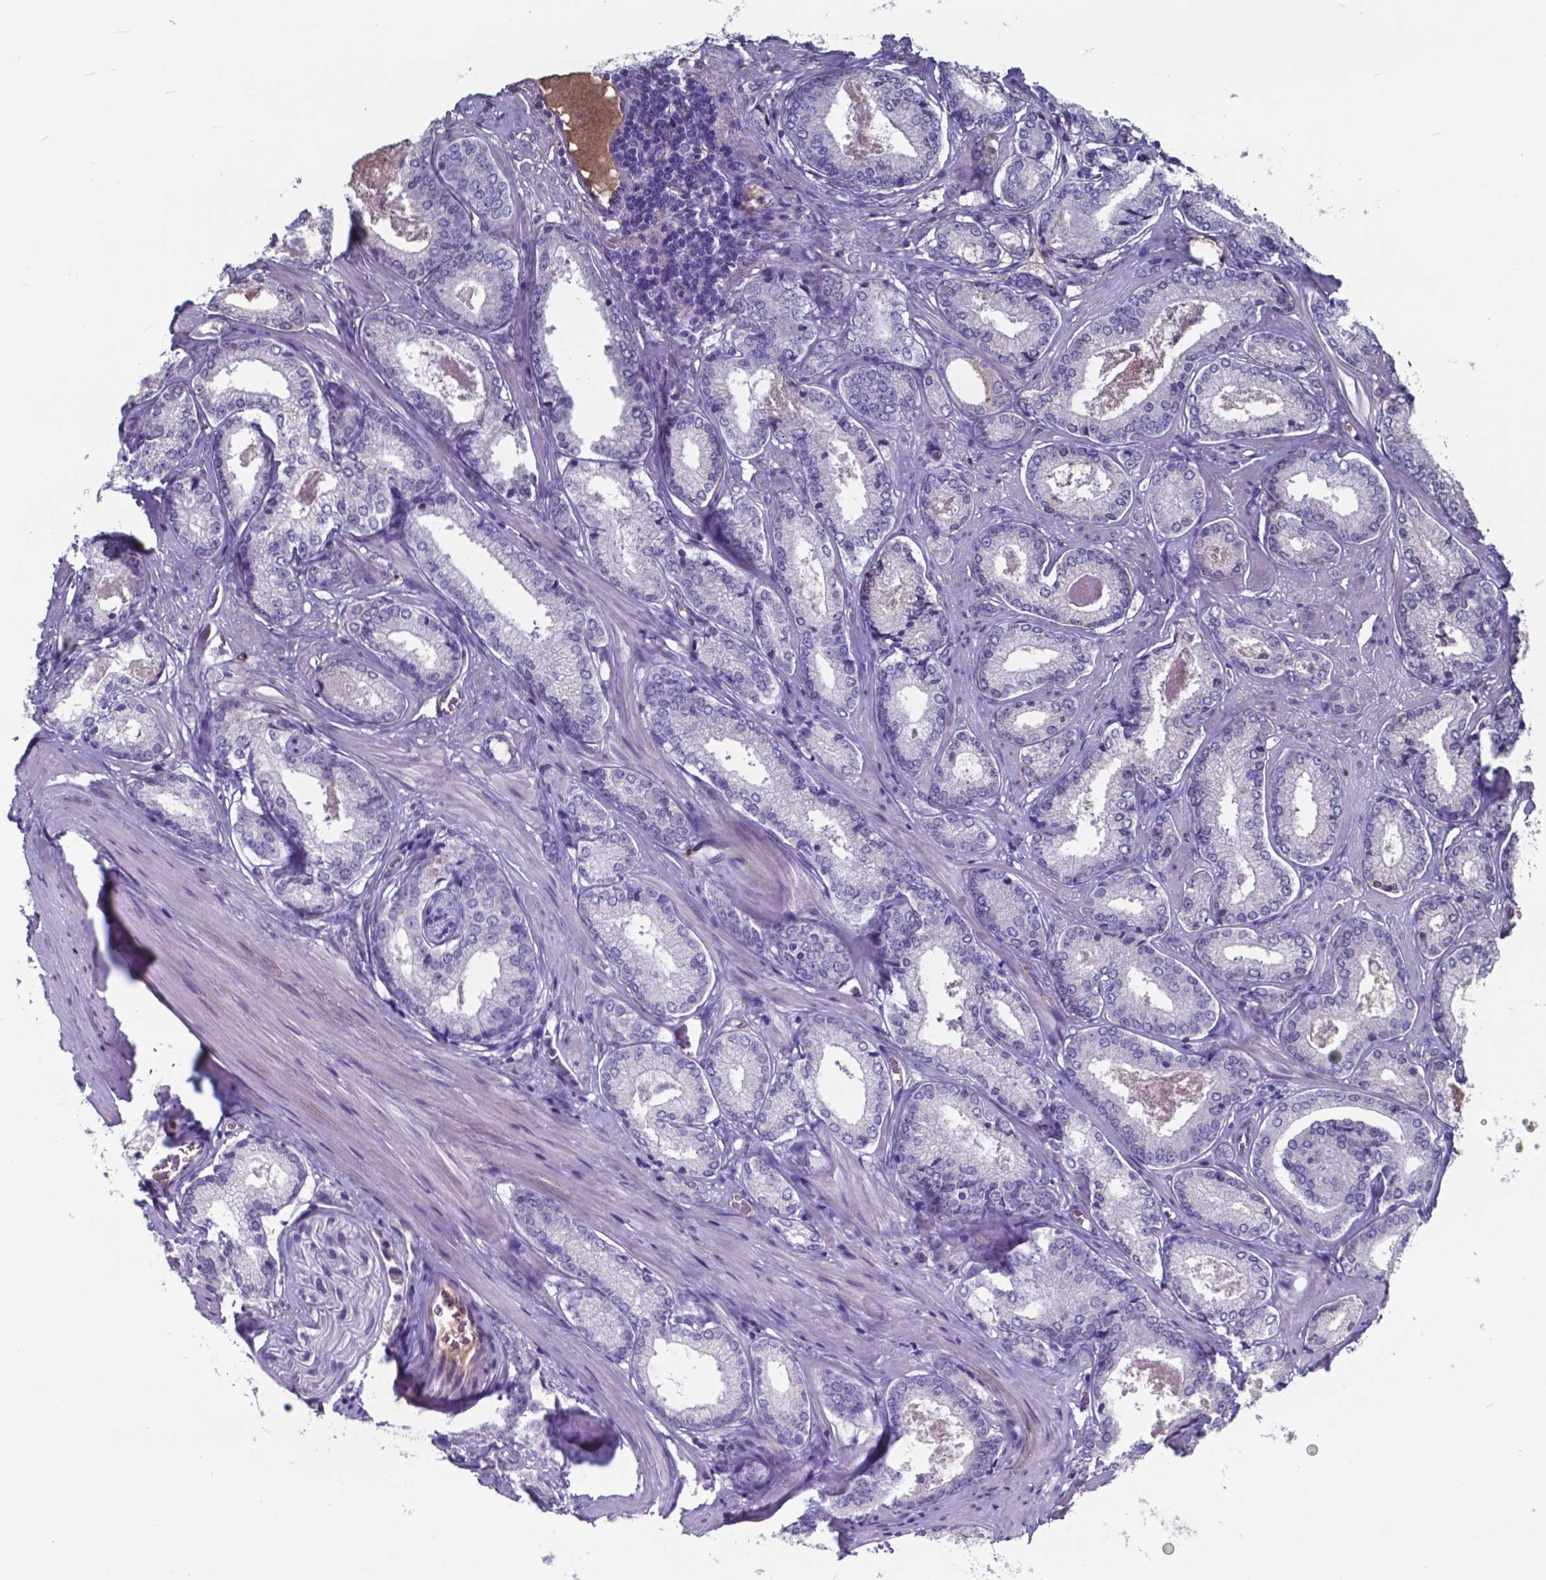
{"staining": {"intensity": "negative", "quantity": "none", "location": "none"}, "tissue": "prostate cancer", "cell_type": "Tumor cells", "image_type": "cancer", "snomed": [{"axis": "morphology", "description": "Adenocarcinoma, Low grade"}, {"axis": "topography", "description": "Prostate"}], "caption": "Immunohistochemical staining of human prostate adenocarcinoma (low-grade) shows no significant positivity in tumor cells.", "gene": "TTR", "patient": {"sex": "male", "age": 56}}